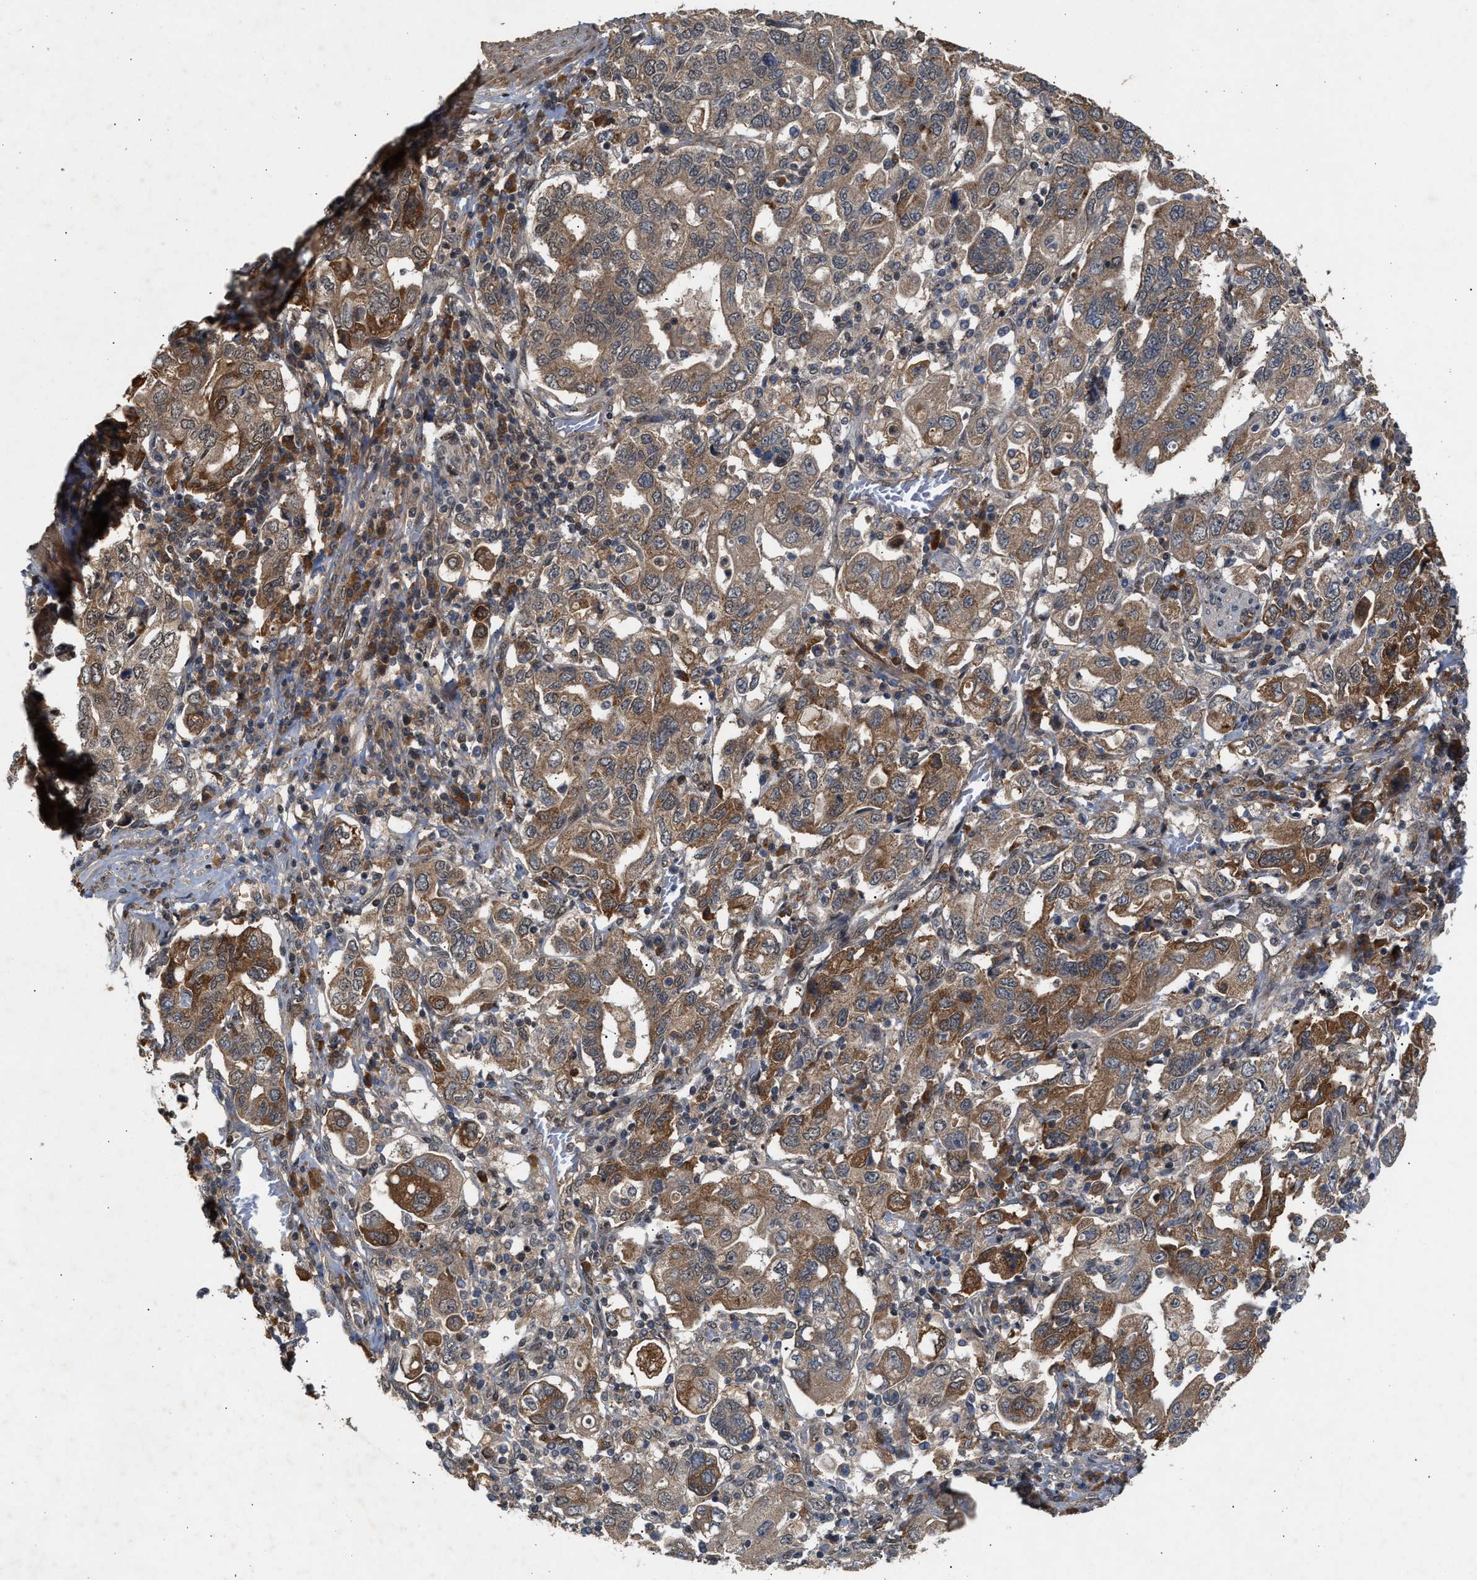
{"staining": {"intensity": "moderate", "quantity": ">75%", "location": "cytoplasmic/membranous"}, "tissue": "stomach cancer", "cell_type": "Tumor cells", "image_type": "cancer", "snomed": [{"axis": "morphology", "description": "Adenocarcinoma, NOS"}, {"axis": "topography", "description": "Stomach, upper"}], "caption": "A high-resolution micrograph shows immunohistochemistry staining of stomach cancer, which demonstrates moderate cytoplasmic/membranous expression in about >75% of tumor cells. The staining is performed using DAB (3,3'-diaminobenzidine) brown chromogen to label protein expression. The nuclei are counter-stained blue using hematoxylin.", "gene": "RUSC2", "patient": {"sex": "male", "age": 62}}